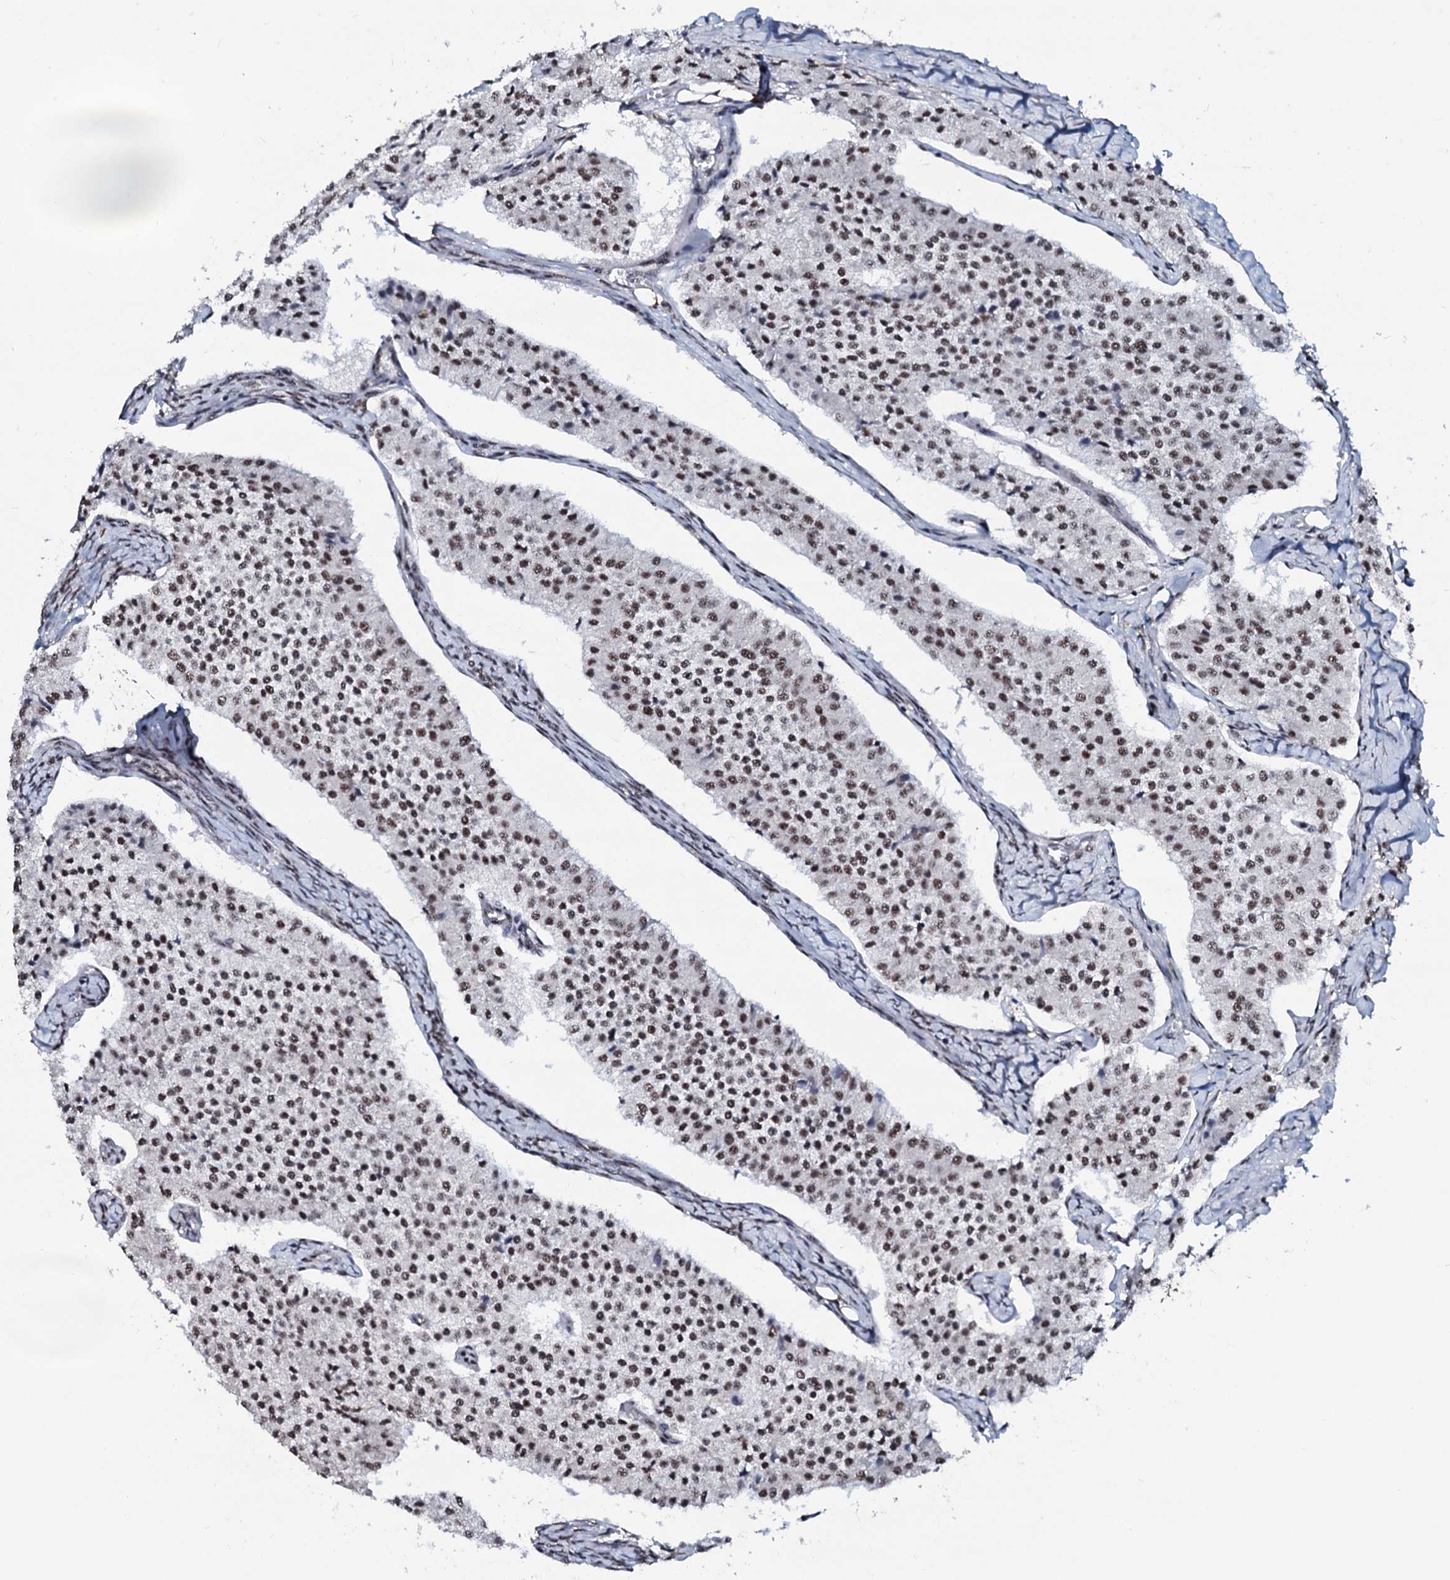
{"staining": {"intensity": "moderate", "quantity": ">75%", "location": "nuclear"}, "tissue": "carcinoid", "cell_type": "Tumor cells", "image_type": "cancer", "snomed": [{"axis": "morphology", "description": "Carcinoid, malignant, NOS"}, {"axis": "topography", "description": "Colon"}], "caption": "Malignant carcinoid tissue demonstrates moderate nuclear expression in approximately >75% of tumor cells", "gene": "PRPF18", "patient": {"sex": "female", "age": 52}}